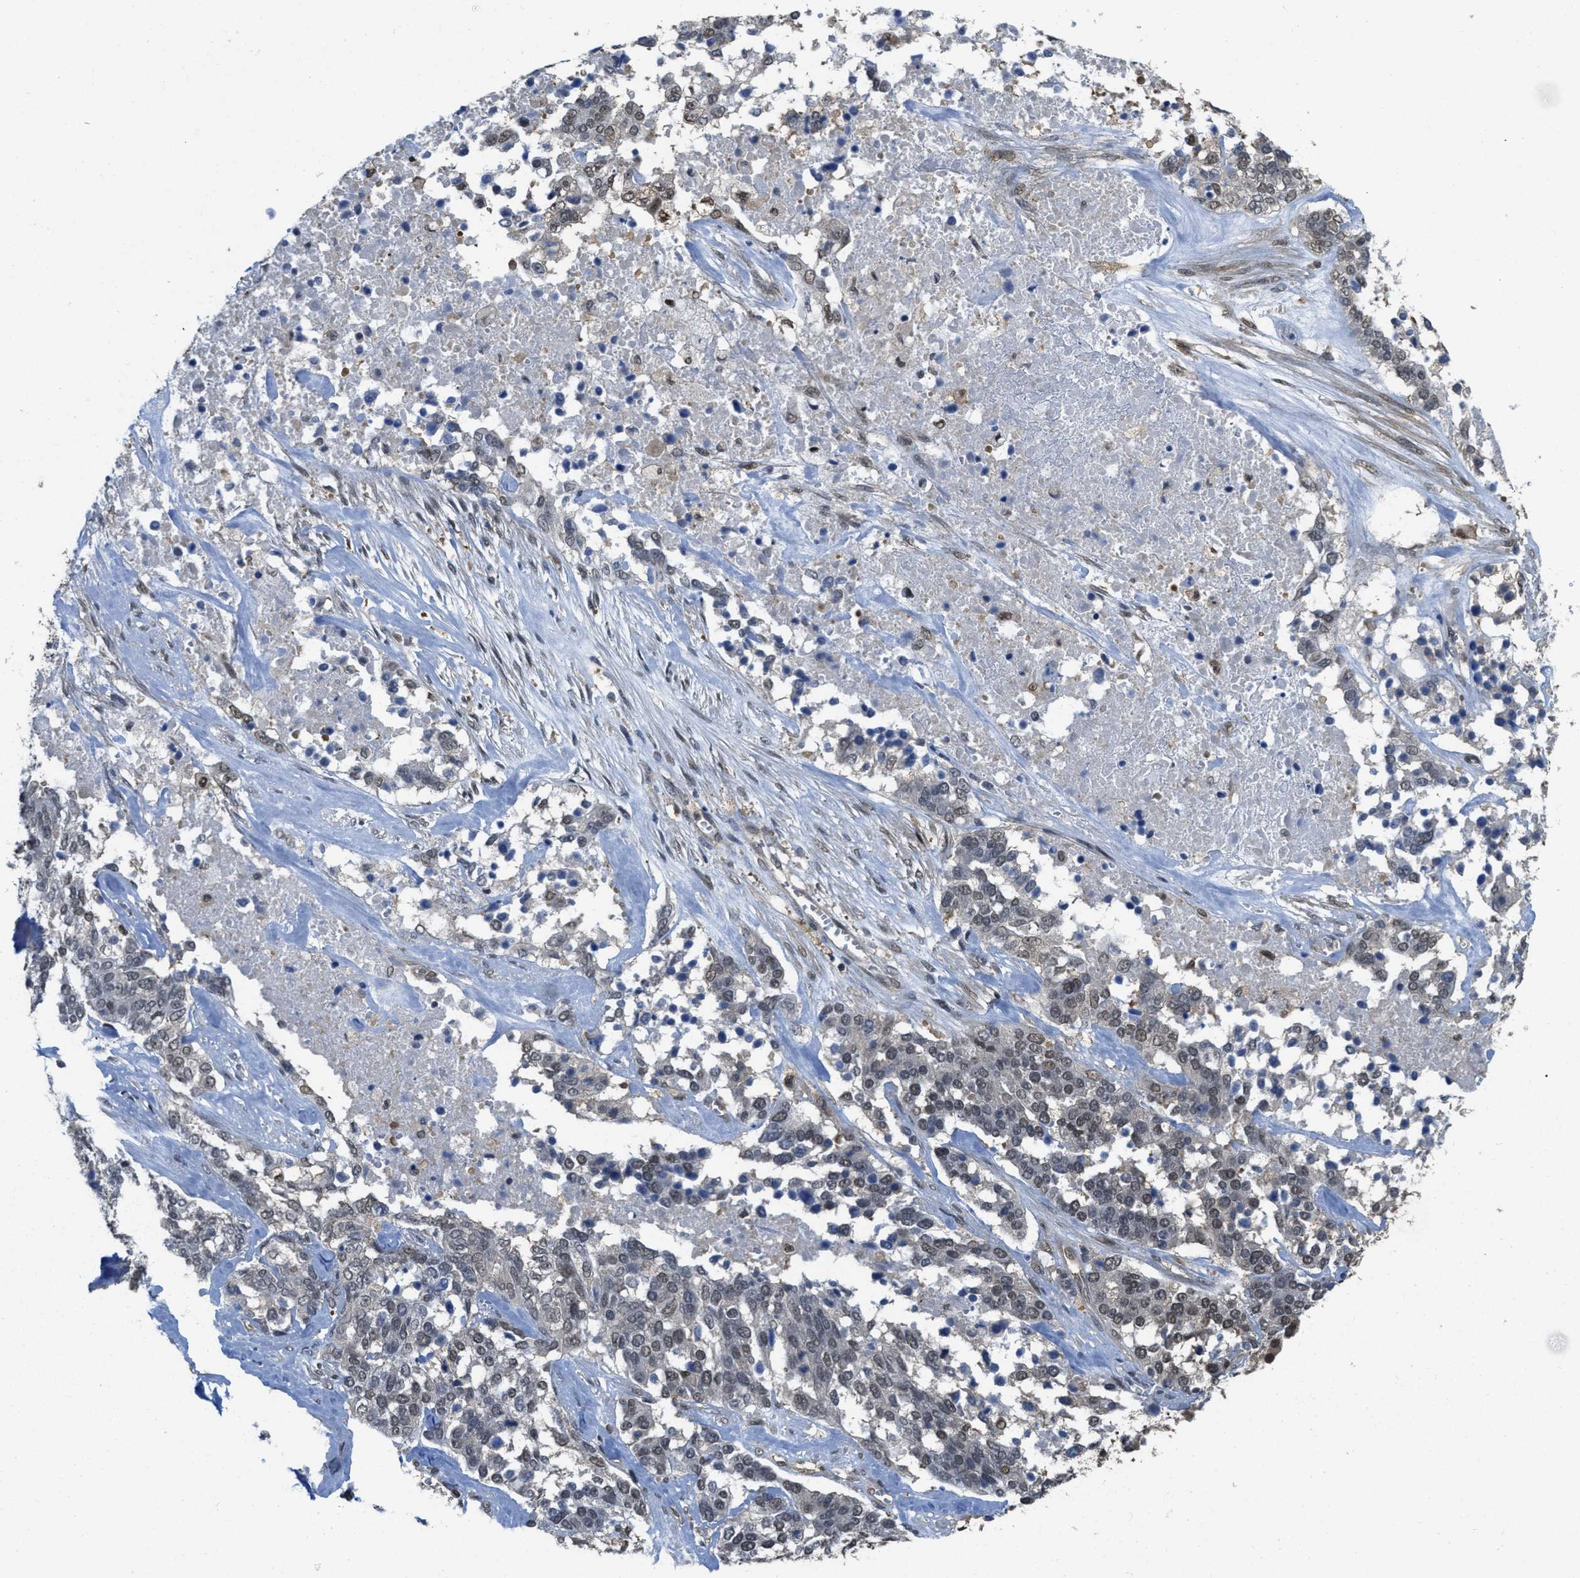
{"staining": {"intensity": "moderate", "quantity": ">75%", "location": "nuclear"}, "tissue": "ovarian cancer", "cell_type": "Tumor cells", "image_type": "cancer", "snomed": [{"axis": "morphology", "description": "Cystadenocarcinoma, serous, NOS"}, {"axis": "topography", "description": "Ovary"}], "caption": "Brown immunohistochemical staining in human ovarian serous cystadenocarcinoma reveals moderate nuclear expression in approximately >75% of tumor cells.", "gene": "PSMC5", "patient": {"sex": "female", "age": 44}}